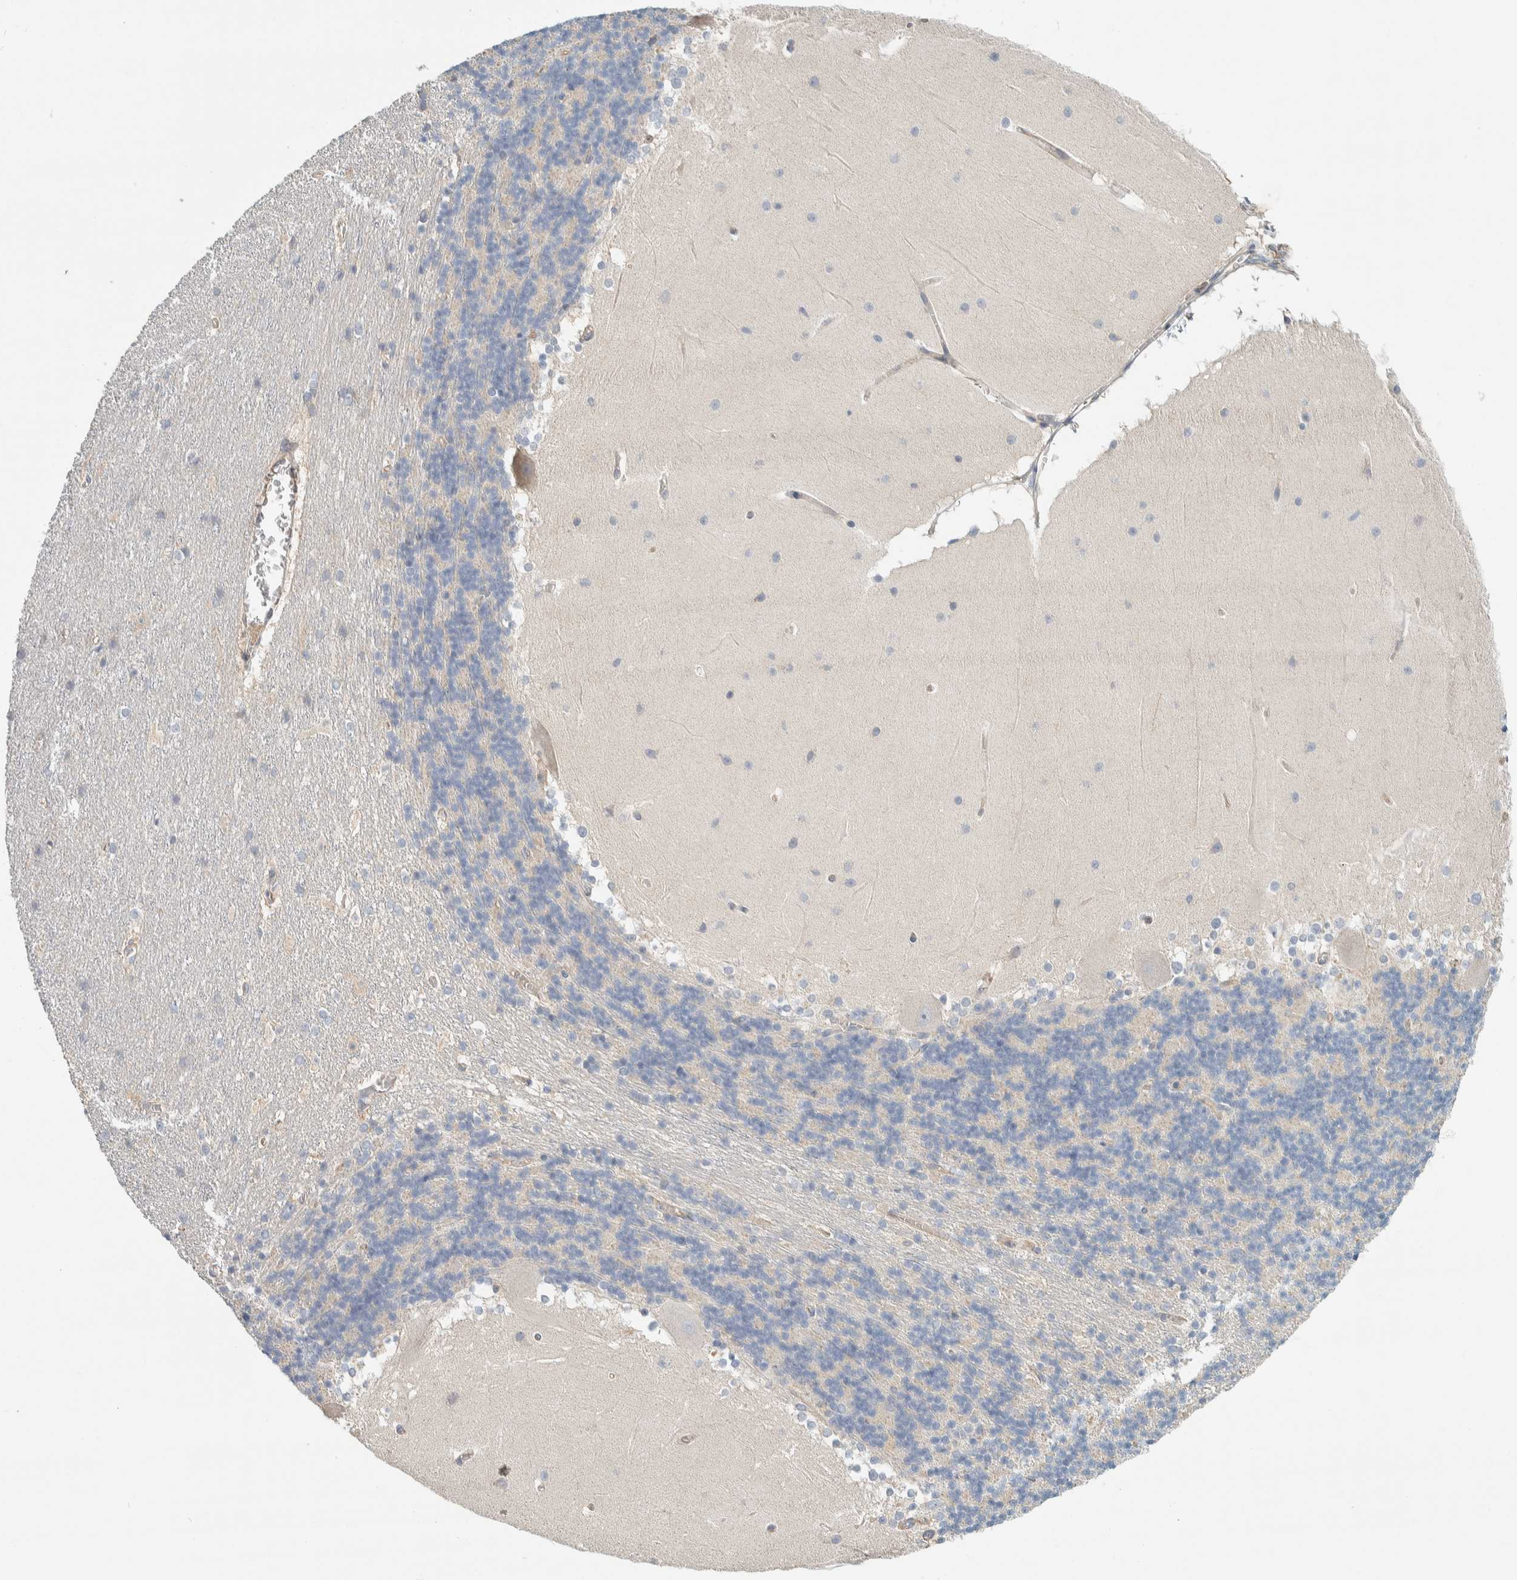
{"staining": {"intensity": "negative", "quantity": "none", "location": "none"}, "tissue": "cerebellum", "cell_type": "Cells in granular layer", "image_type": "normal", "snomed": [{"axis": "morphology", "description": "Normal tissue, NOS"}, {"axis": "topography", "description": "Cerebellum"}], "caption": "A high-resolution photomicrograph shows immunohistochemistry staining of benign cerebellum, which reveals no significant positivity in cells in granular layer. Brightfield microscopy of immunohistochemistry stained with DAB (brown) and hematoxylin (blue), captured at high magnification.", "gene": "CDR2", "patient": {"sex": "female", "age": 19}}